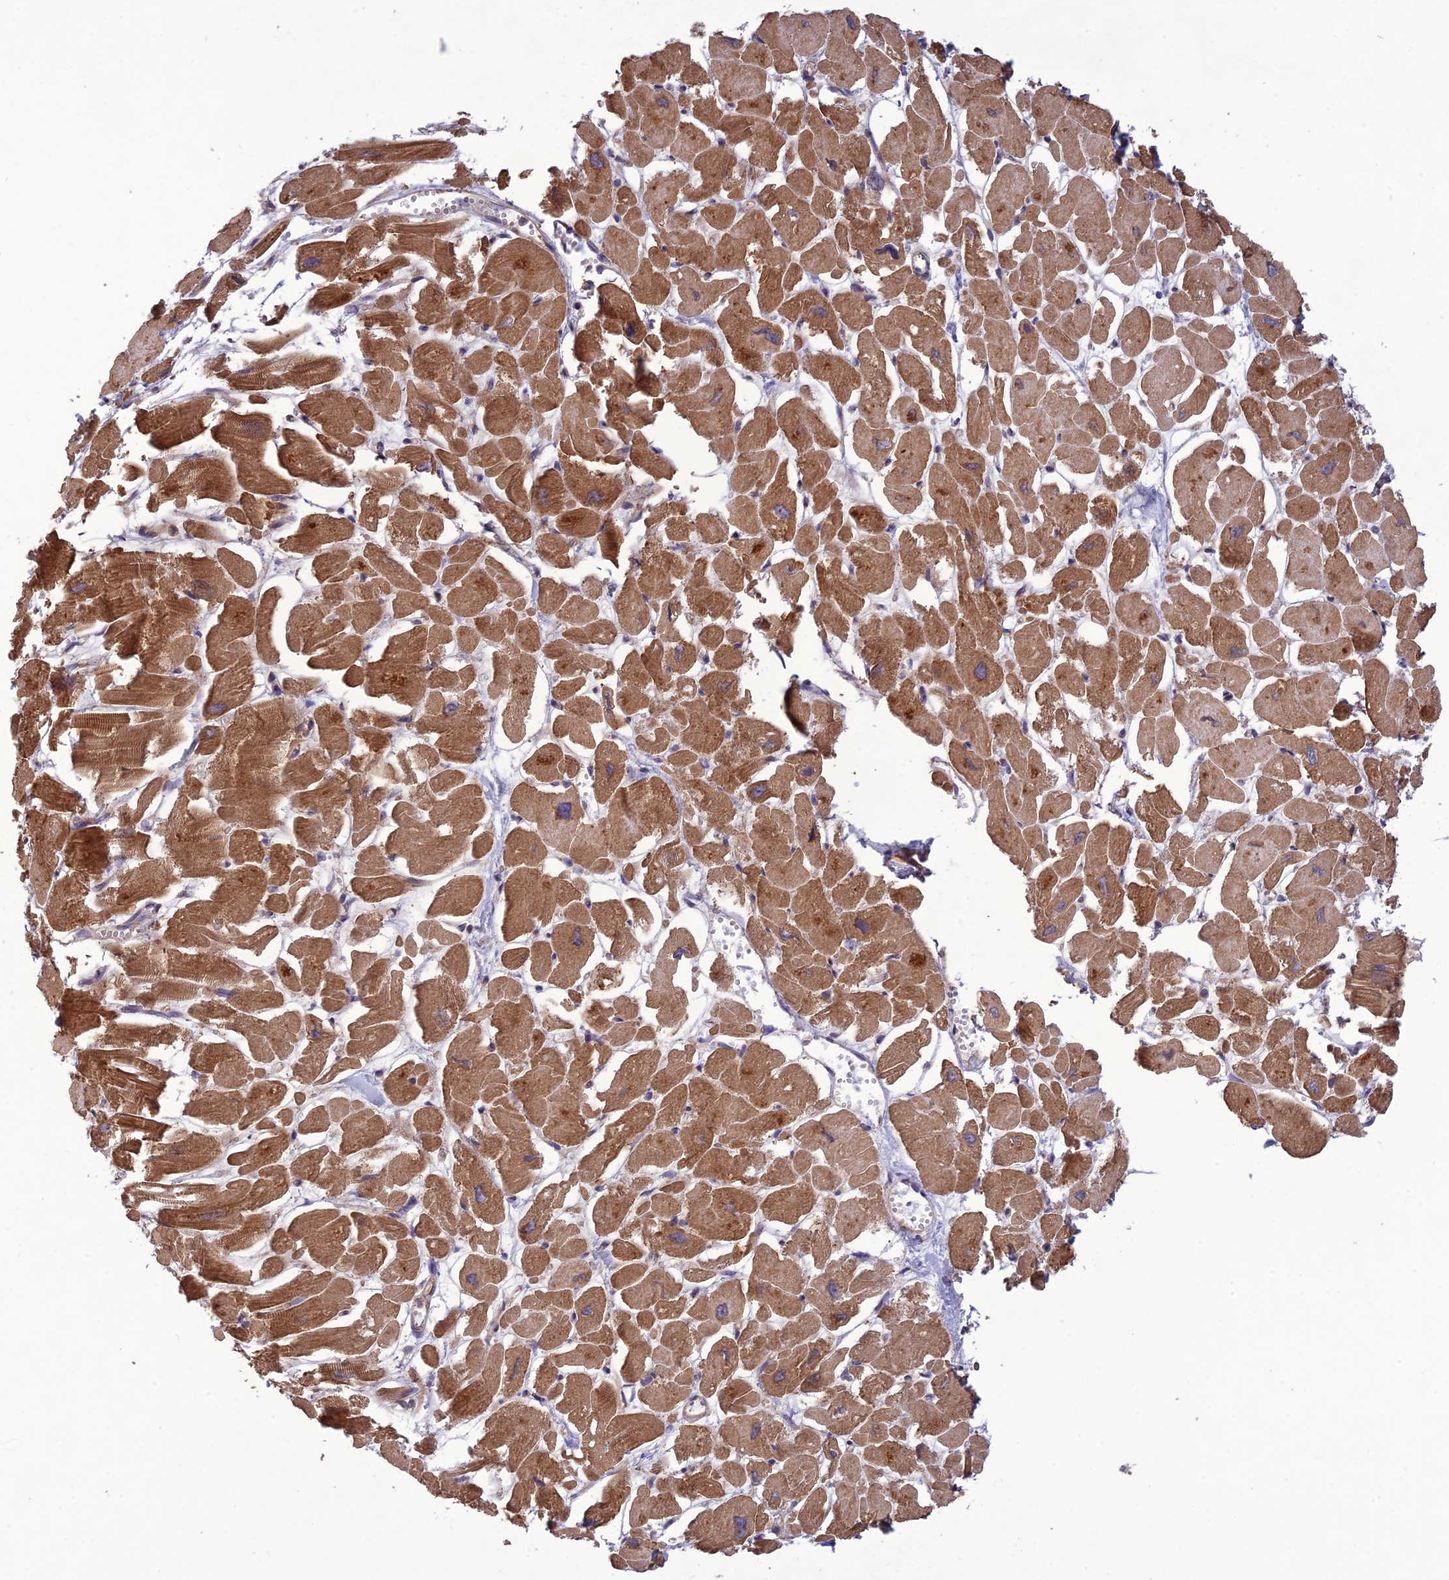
{"staining": {"intensity": "moderate", "quantity": ">75%", "location": "cytoplasmic/membranous"}, "tissue": "heart muscle", "cell_type": "Cardiomyocytes", "image_type": "normal", "snomed": [{"axis": "morphology", "description": "Normal tissue, NOS"}, {"axis": "topography", "description": "Heart"}], "caption": "Immunohistochemical staining of benign human heart muscle shows moderate cytoplasmic/membranous protein positivity in about >75% of cardiomyocytes. The staining was performed using DAB to visualize the protein expression in brown, while the nuclei were stained in blue with hematoxylin (Magnification: 20x).", "gene": "TMEM131L", "patient": {"sex": "male", "age": 54}}